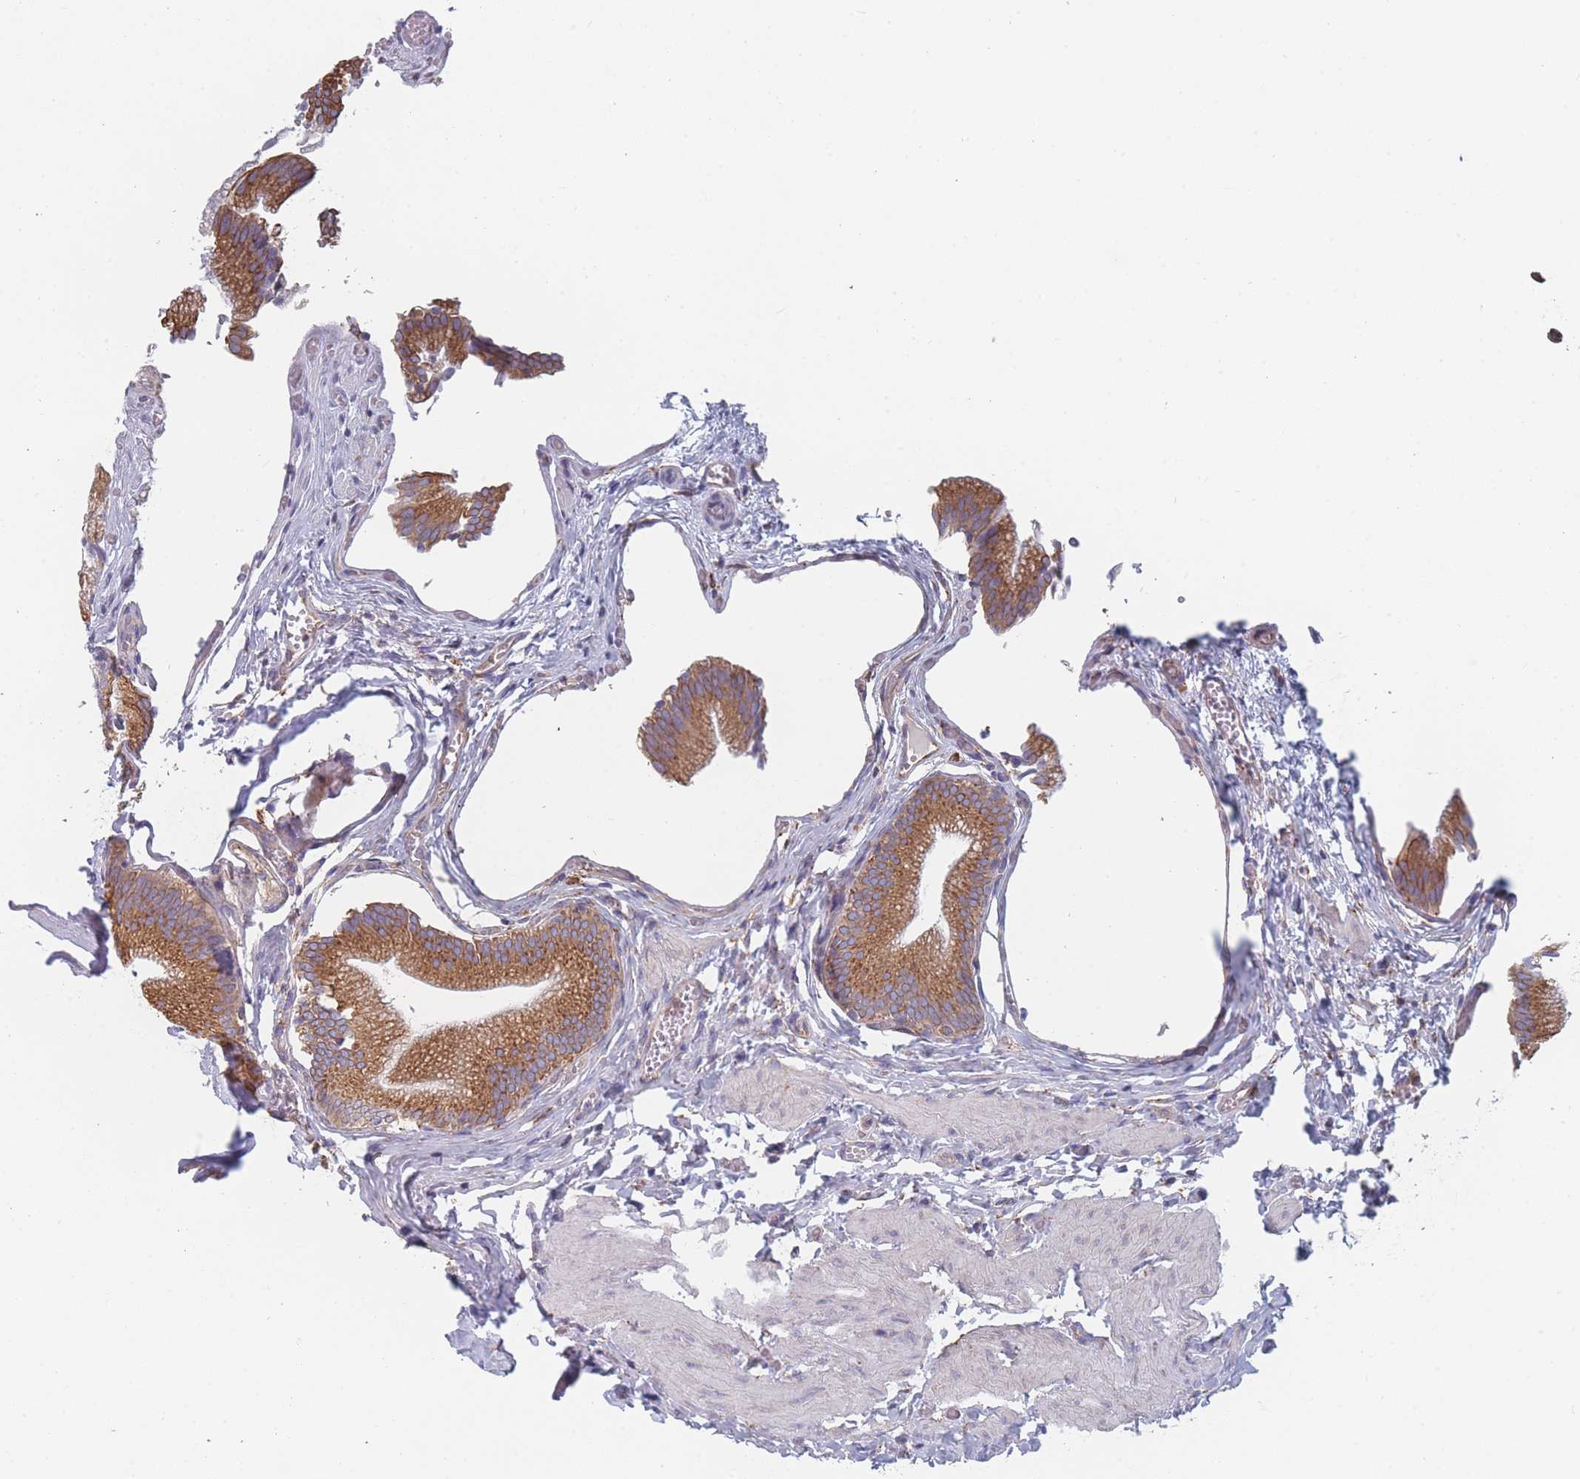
{"staining": {"intensity": "moderate", "quantity": ">75%", "location": "cytoplasmic/membranous"}, "tissue": "gallbladder", "cell_type": "Glandular cells", "image_type": "normal", "snomed": [{"axis": "morphology", "description": "Normal tissue, NOS"}, {"axis": "topography", "description": "Gallbladder"}, {"axis": "topography", "description": "Peripheral nerve tissue"}], "caption": "Protein staining of normal gallbladder demonstrates moderate cytoplasmic/membranous positivity in about >75% of glandular cells.", "gene": "OR7C2", "patient": {"sex": "male", "age": 17}}